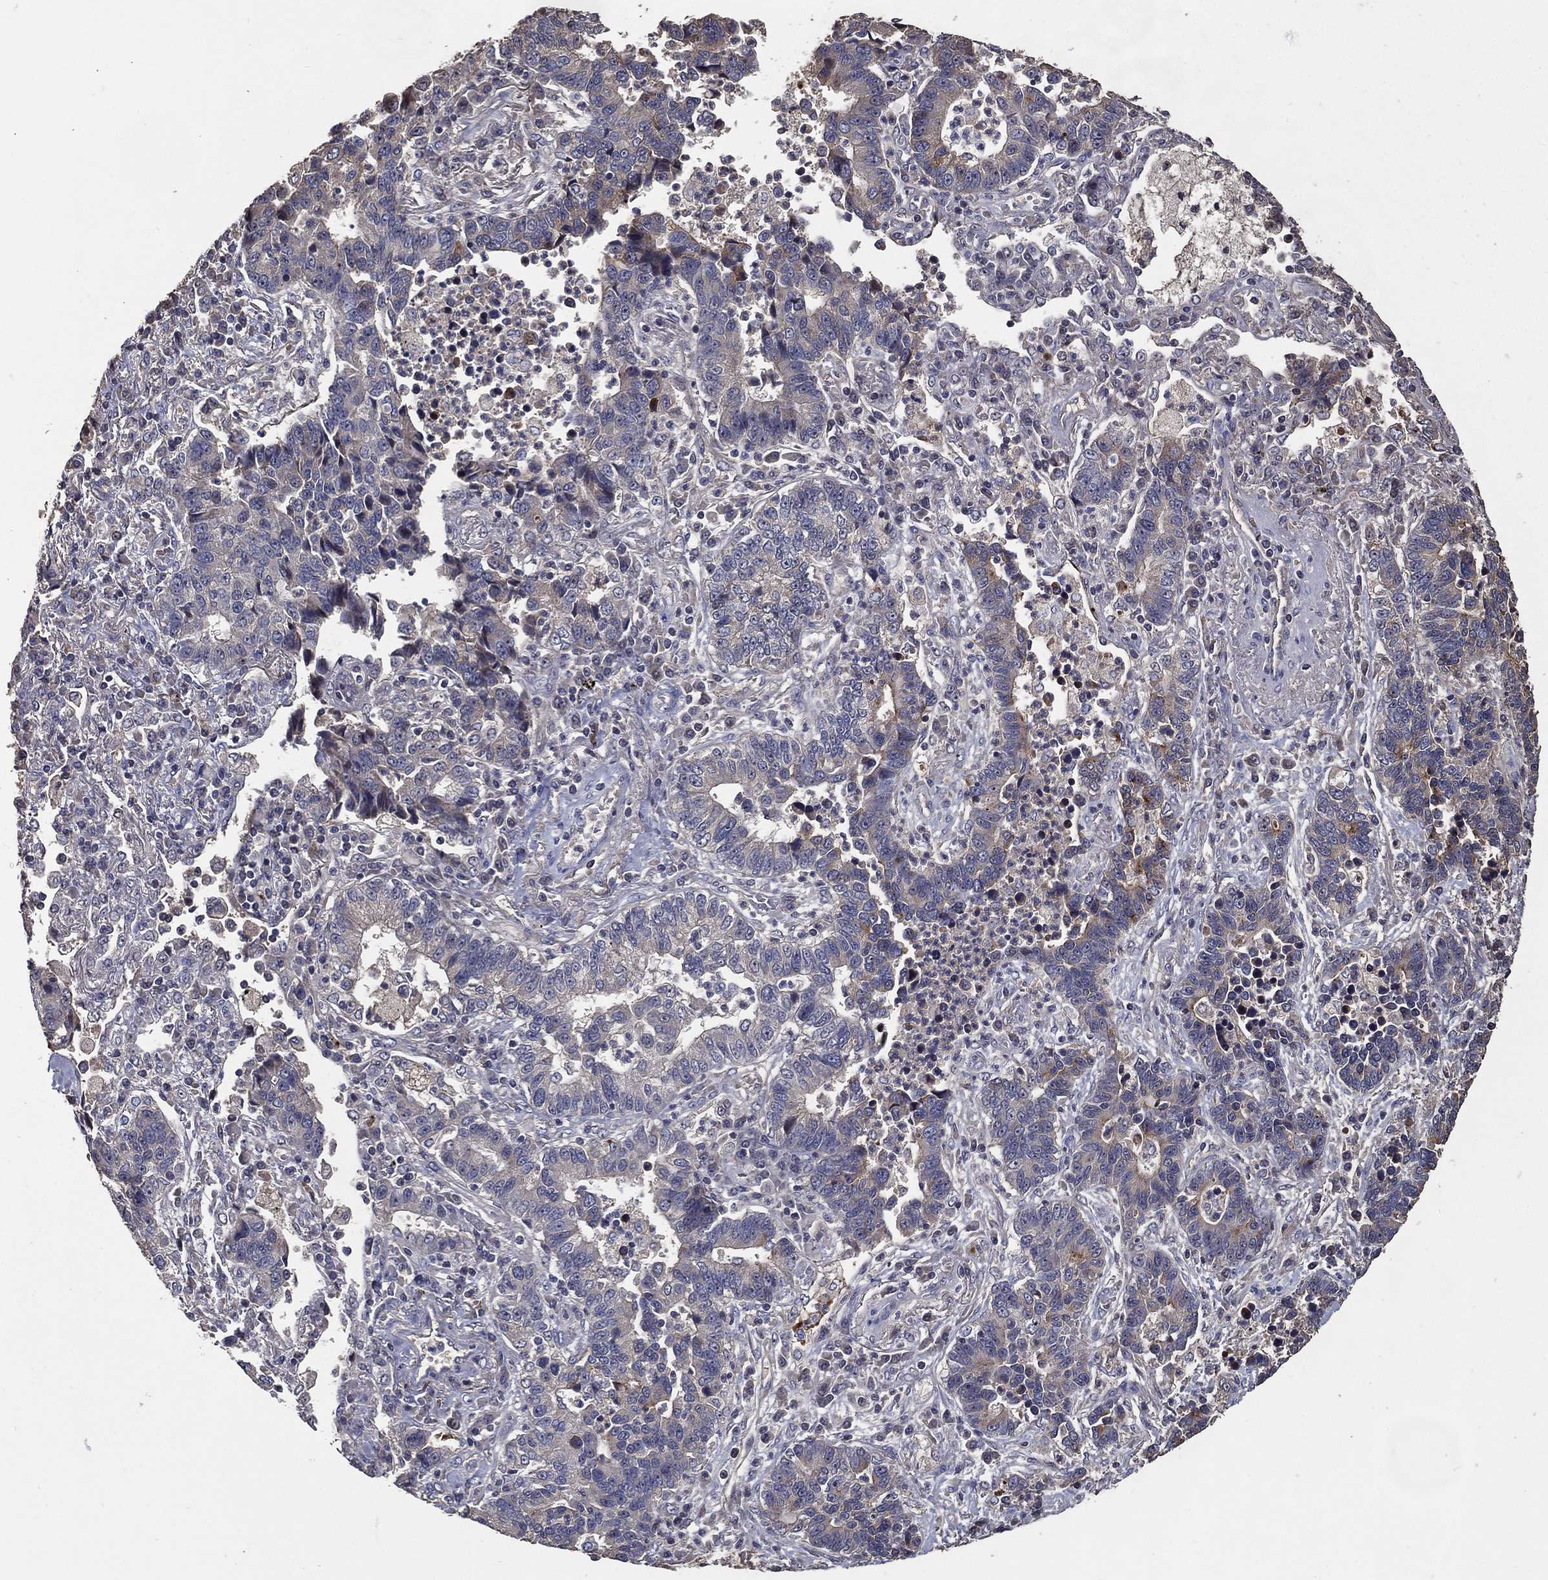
{"staining": {"intensity": "negative", "quantity": "none", "location": "none"}, "tissue": "lung cancer", "cell_type": "Tumor cells", "image_type": "cancer", "snomed": [{"axis": "morphology", "description": "Adenocarcinoma, NOS"}, {"axis": "topography", "description": "Lung"}], "caption": "This photomicrograph is of lung adenocarcinoma stained with IHC to label a protein in brown with the nuclei are counter-stained blue. There is no expression in tumor cells.", "gene": "EFNA1", "patient": {"sex": "female", "age": 57}}